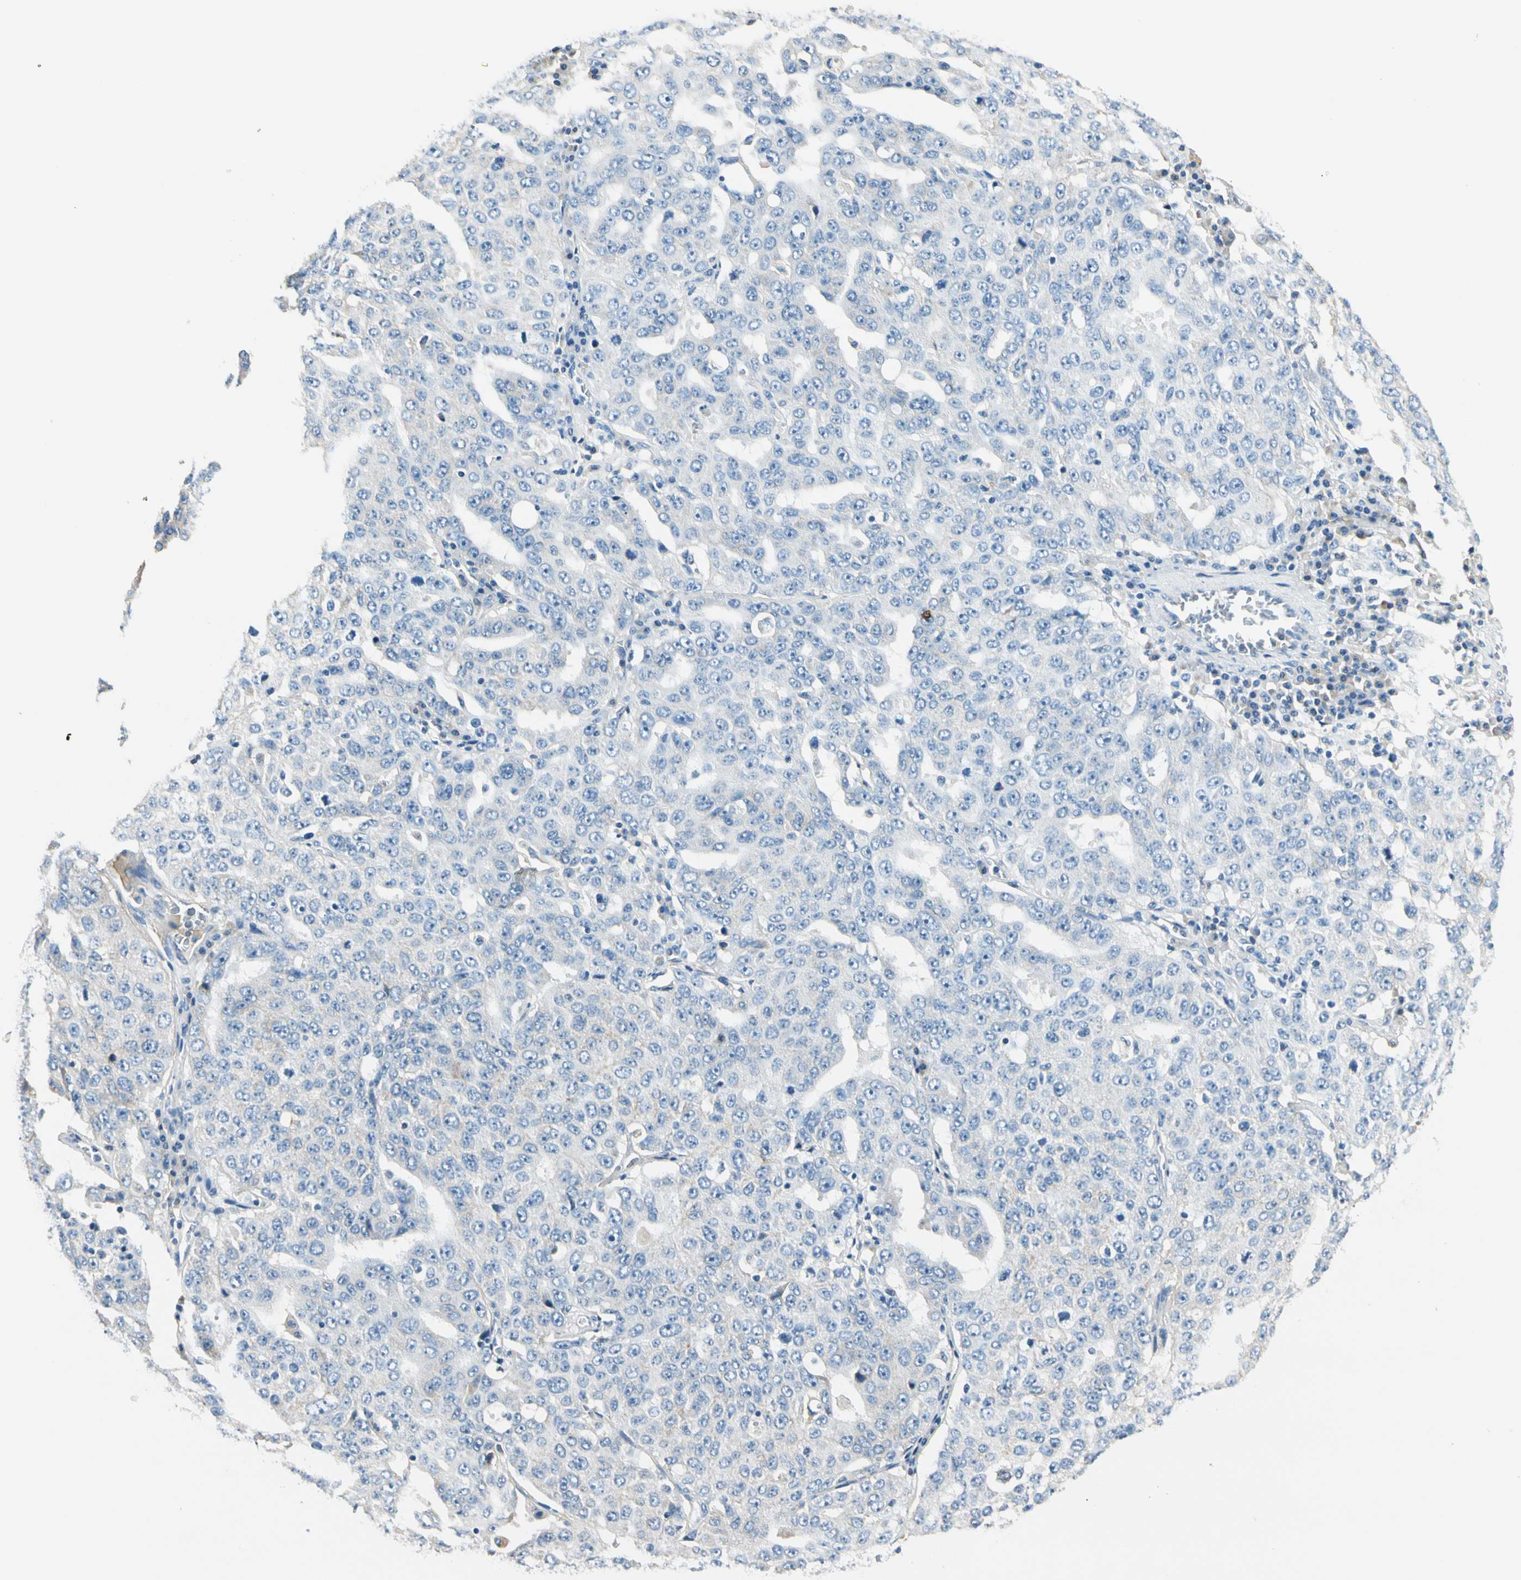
{"staining": {"intensity": "negative", "quantity": "none", "location": "none"}, "tissue": "ovarian cancer", "cell_type": "Tumor cells", "image_type": "cancer", "snomed": [{"axis": "morphology", "description": "Carcinoma, endometroid"}, {"axis": "topography", "description": "Ovary"}], "caption": "Immunohistochemistry (IHC) photomicrograph of human ovarian cancer (endometroid carcinoma) stained for a protein (brown), which exhibits no positivity in tumor cells.", "gene": "TGFBR3", "patient": {"sex": "female", "age": 62}}